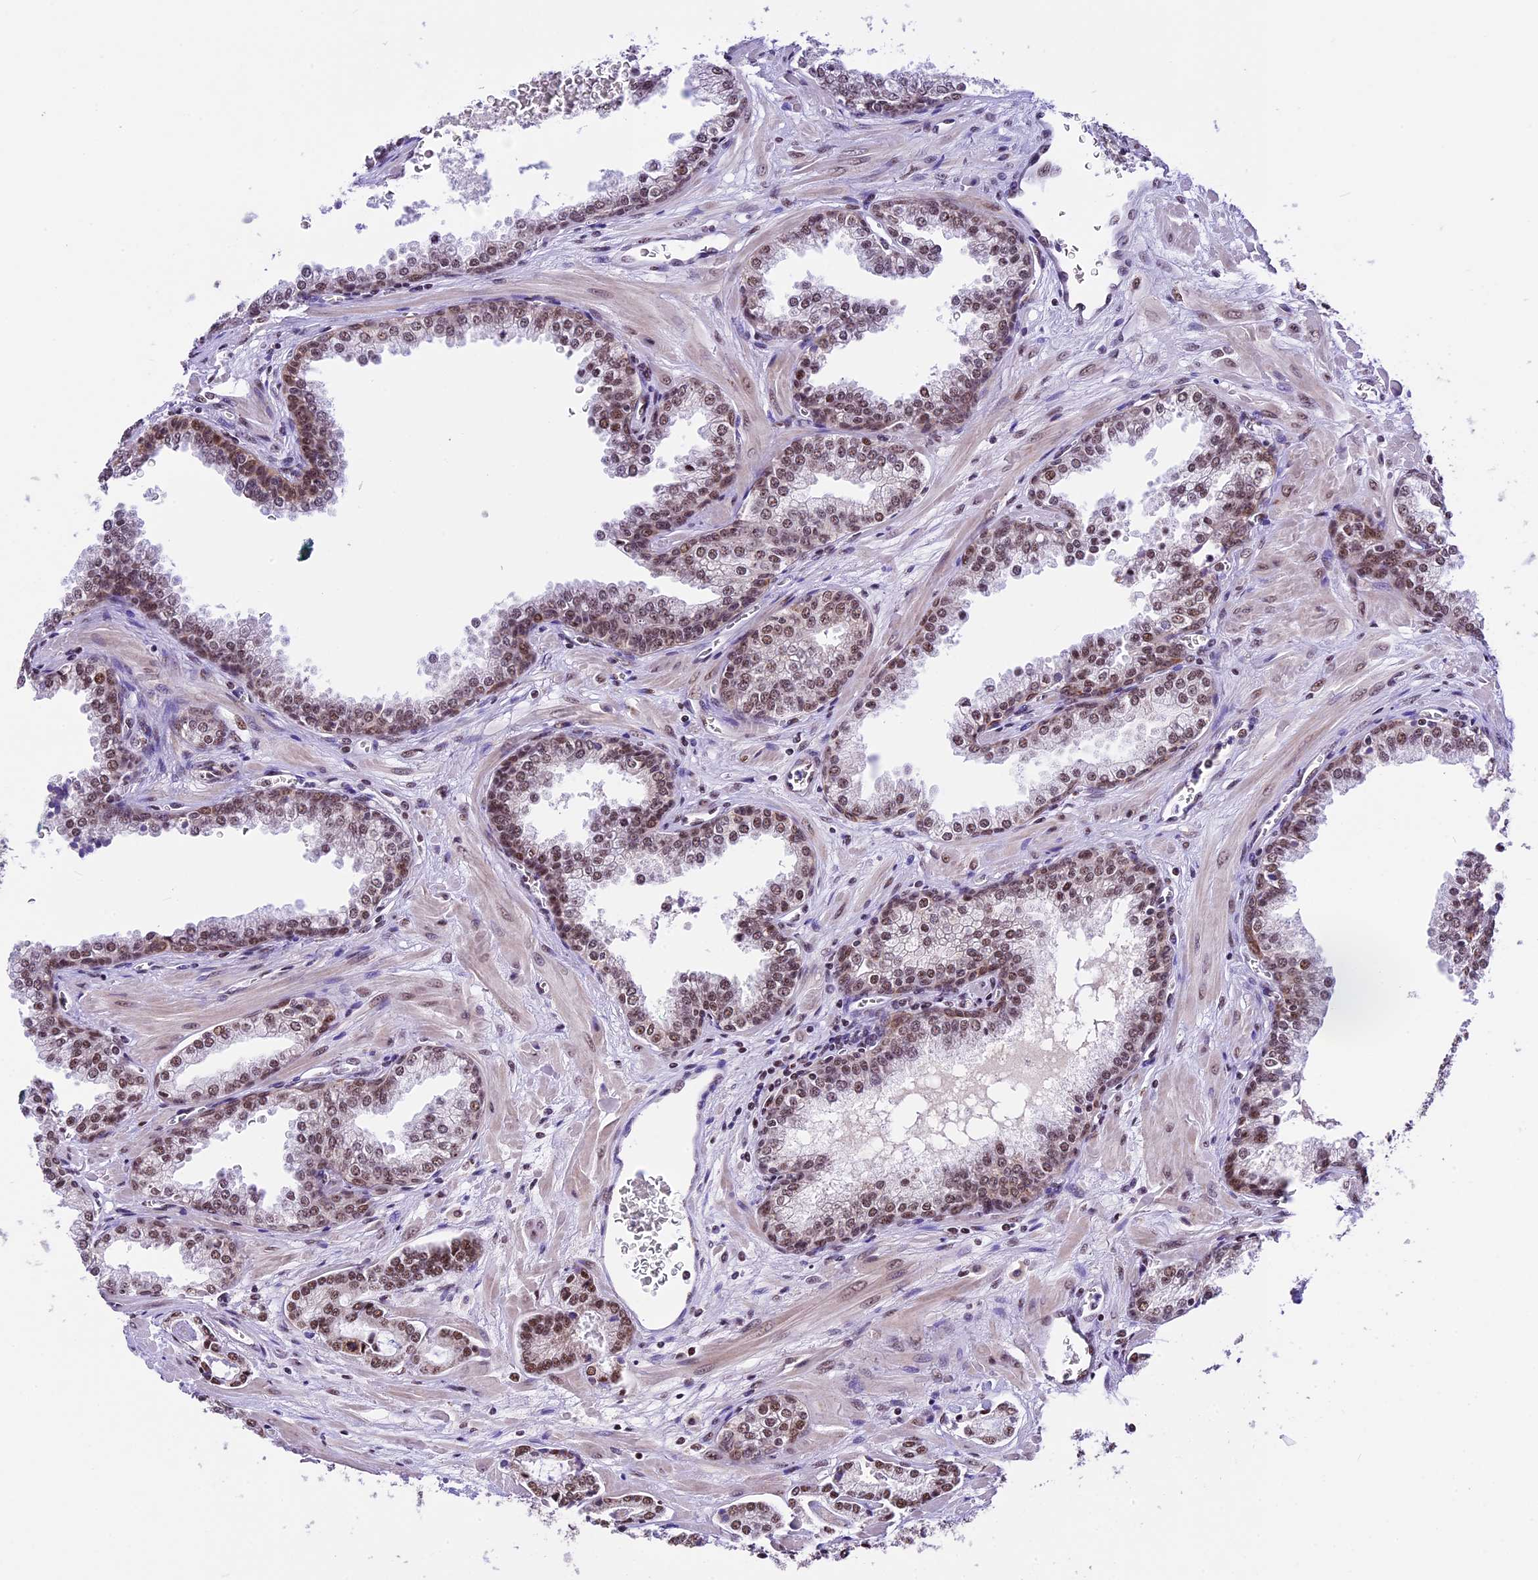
{"staining": {"intensity": "moderate", "quantity": ">75%", "location": "nuclear"}, "tissue": "prostate cancer", "cell_type": "Tumor cells", "image_type": "cancer", "snomed": [{"axis": "morphology", "description": "Adenocarcinoma, Low grade"}, {"axis": "topography", "description": "Prostate"}], "caption": "Prostate cancer (low-grade adenocarcinoma) was stained to show a protein in brown. There is medium levels of moderate nuclear expression in about >75% of tumor cells.", "gene": "CARS2", "patient": {"sex": "male", "age": 67}}